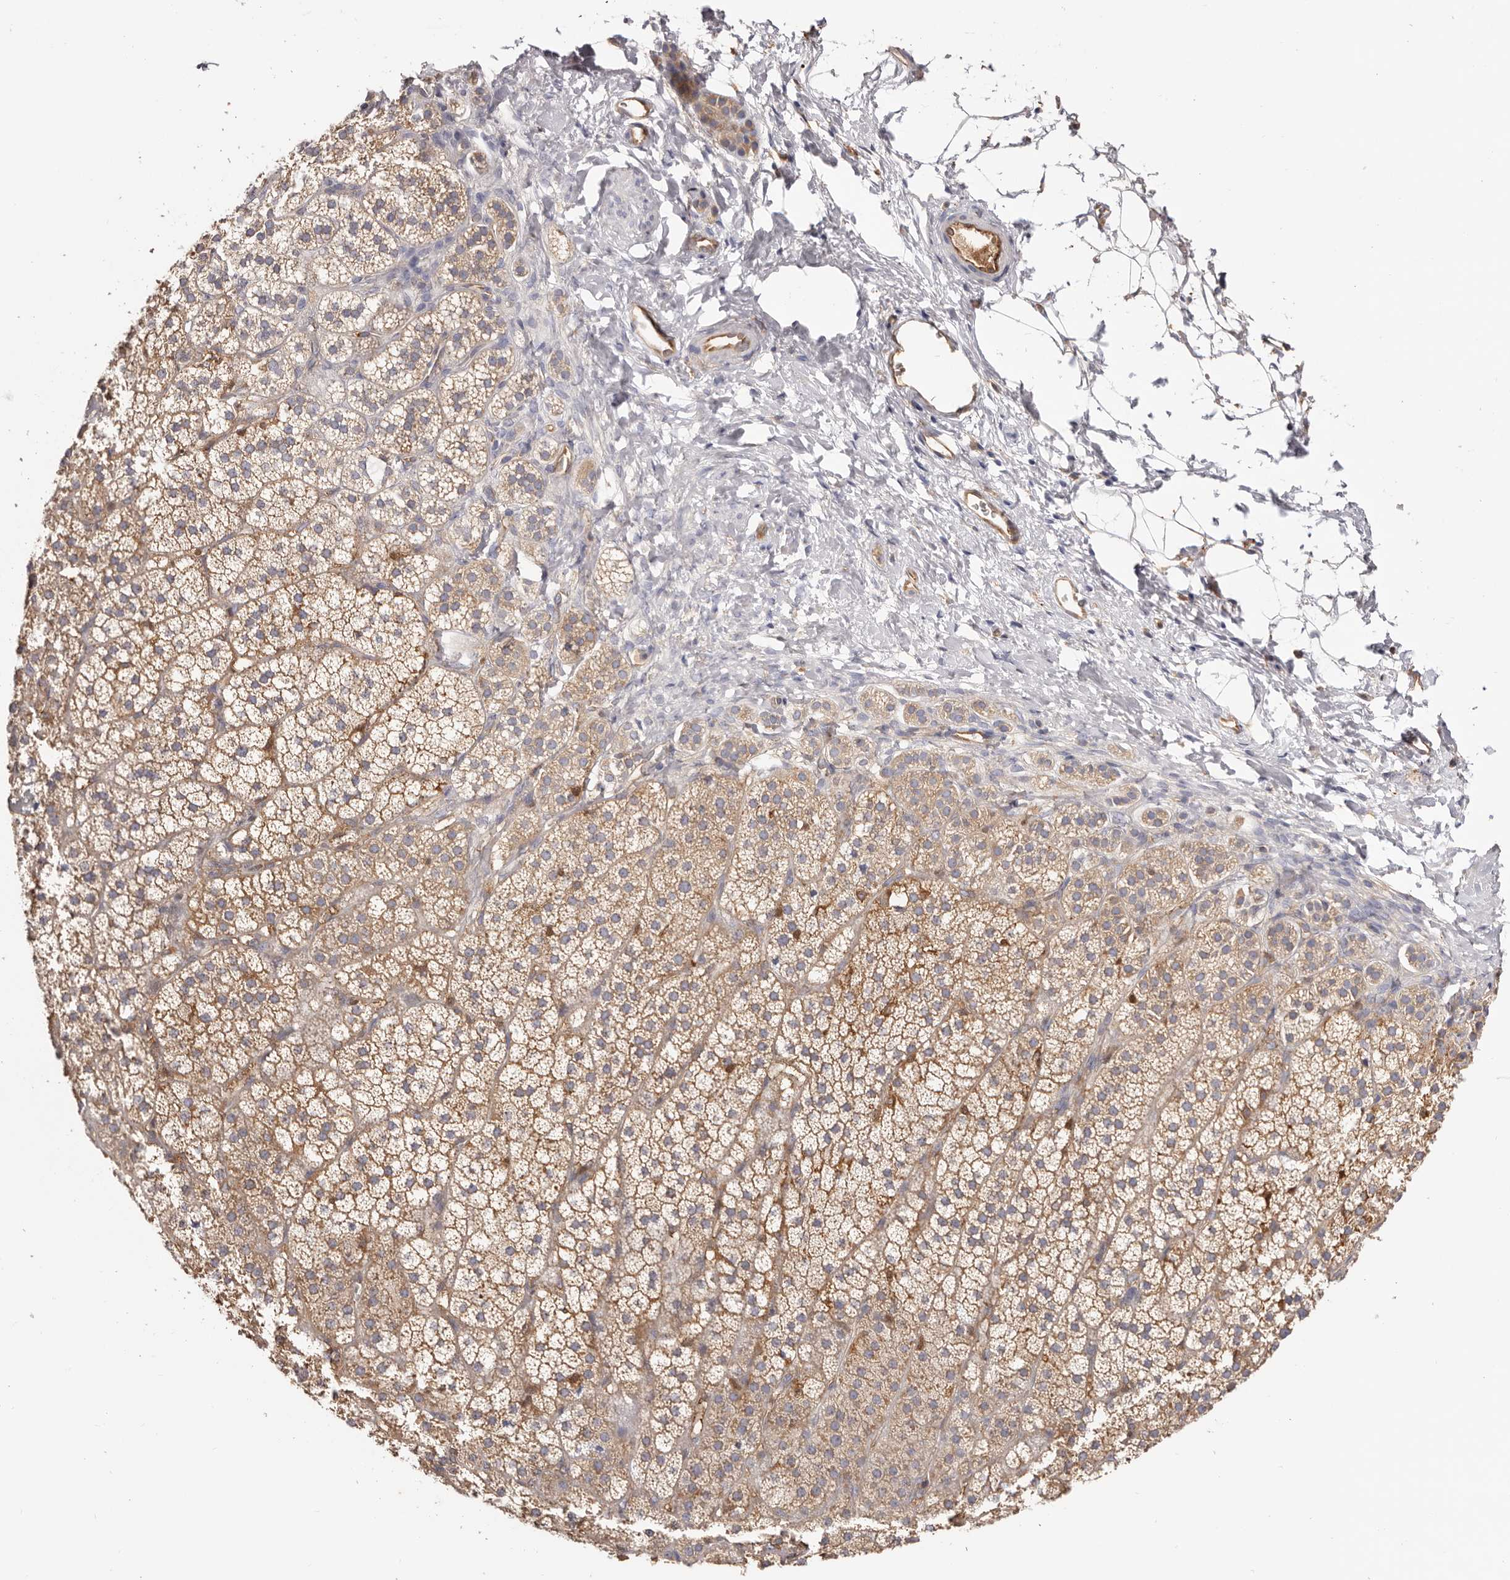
{"staining": {"intensity": "moderate", "quantity": ">75%", "location": "cytoplasmic/membranous"}, "tissue": "adrenal gland", "cell_type": "Glandular cells", "image_type": "normal", "snomed": [{"axis": "morphology", "description": "Normal tissue, NOS"}, {"axis": "topography", "description": "Adrenal gland"}], "caption": "Benign adrenal gland displays moderate cytoplasmic/membranous staining in about >75% of glandular cells, visualized by immunohistochemistry. (brown staining indicates protein expression, while blue staining denotes nuclei).", "gene": "LAP3", "patient": {"sex": "female", "age": 44}}